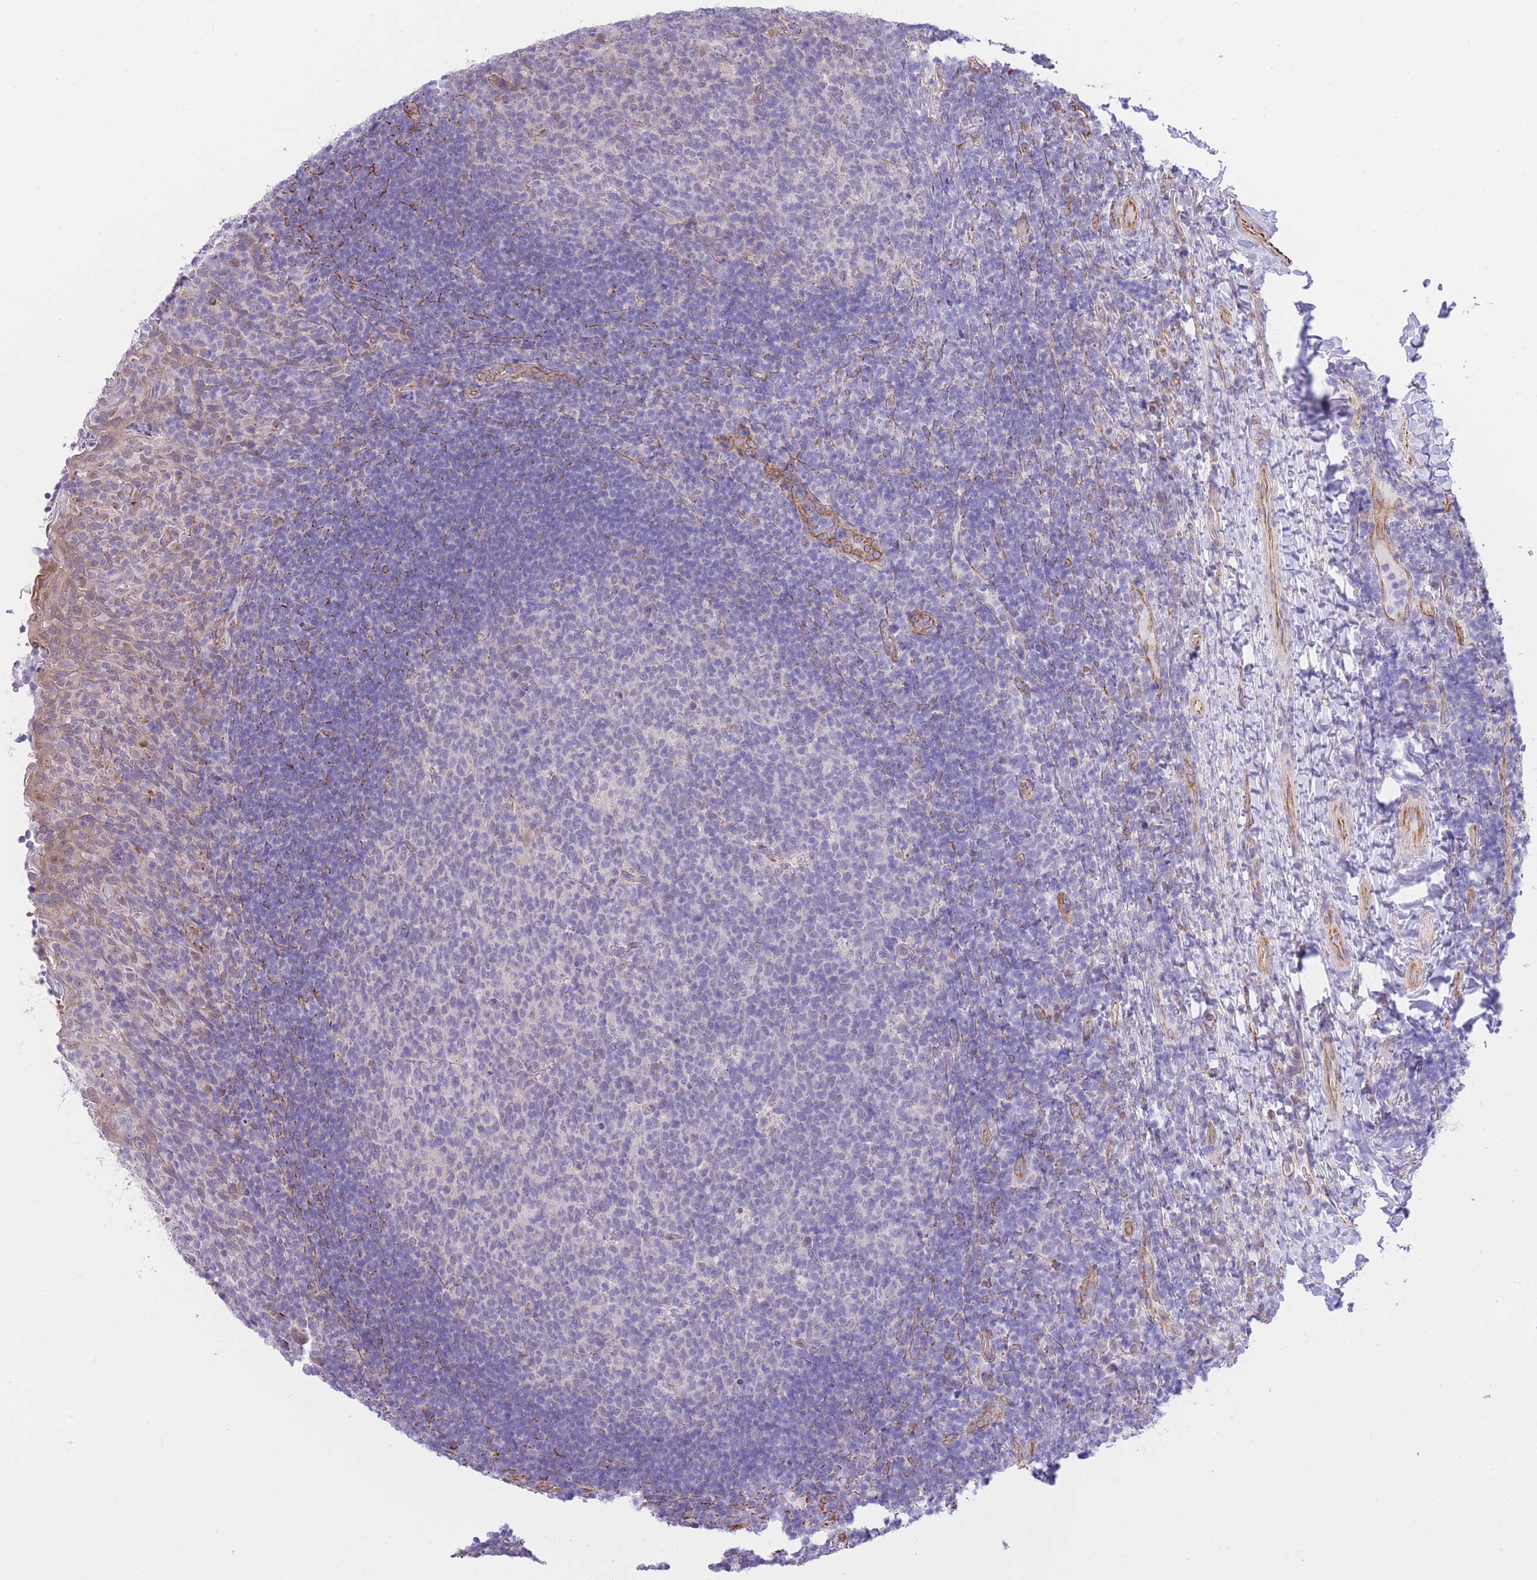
{"staining": {"intensity": "negative", "quantity": "none", "location": "none"}, "tissue": "tonsil", "cell_type": "Germinal center cells", "image_type": "normal", "snomed": [{"axis": "morphology", "description": "Normal tissue, NOS"}, {"axis": "topography", "description": "Tonsil"}], "caption": "Immunohistochemical staining of normal tonsil reveals no significant staining in germinal center cells.", "gene": "PSG11", "patient": {"sex": "female", "age": 10}}